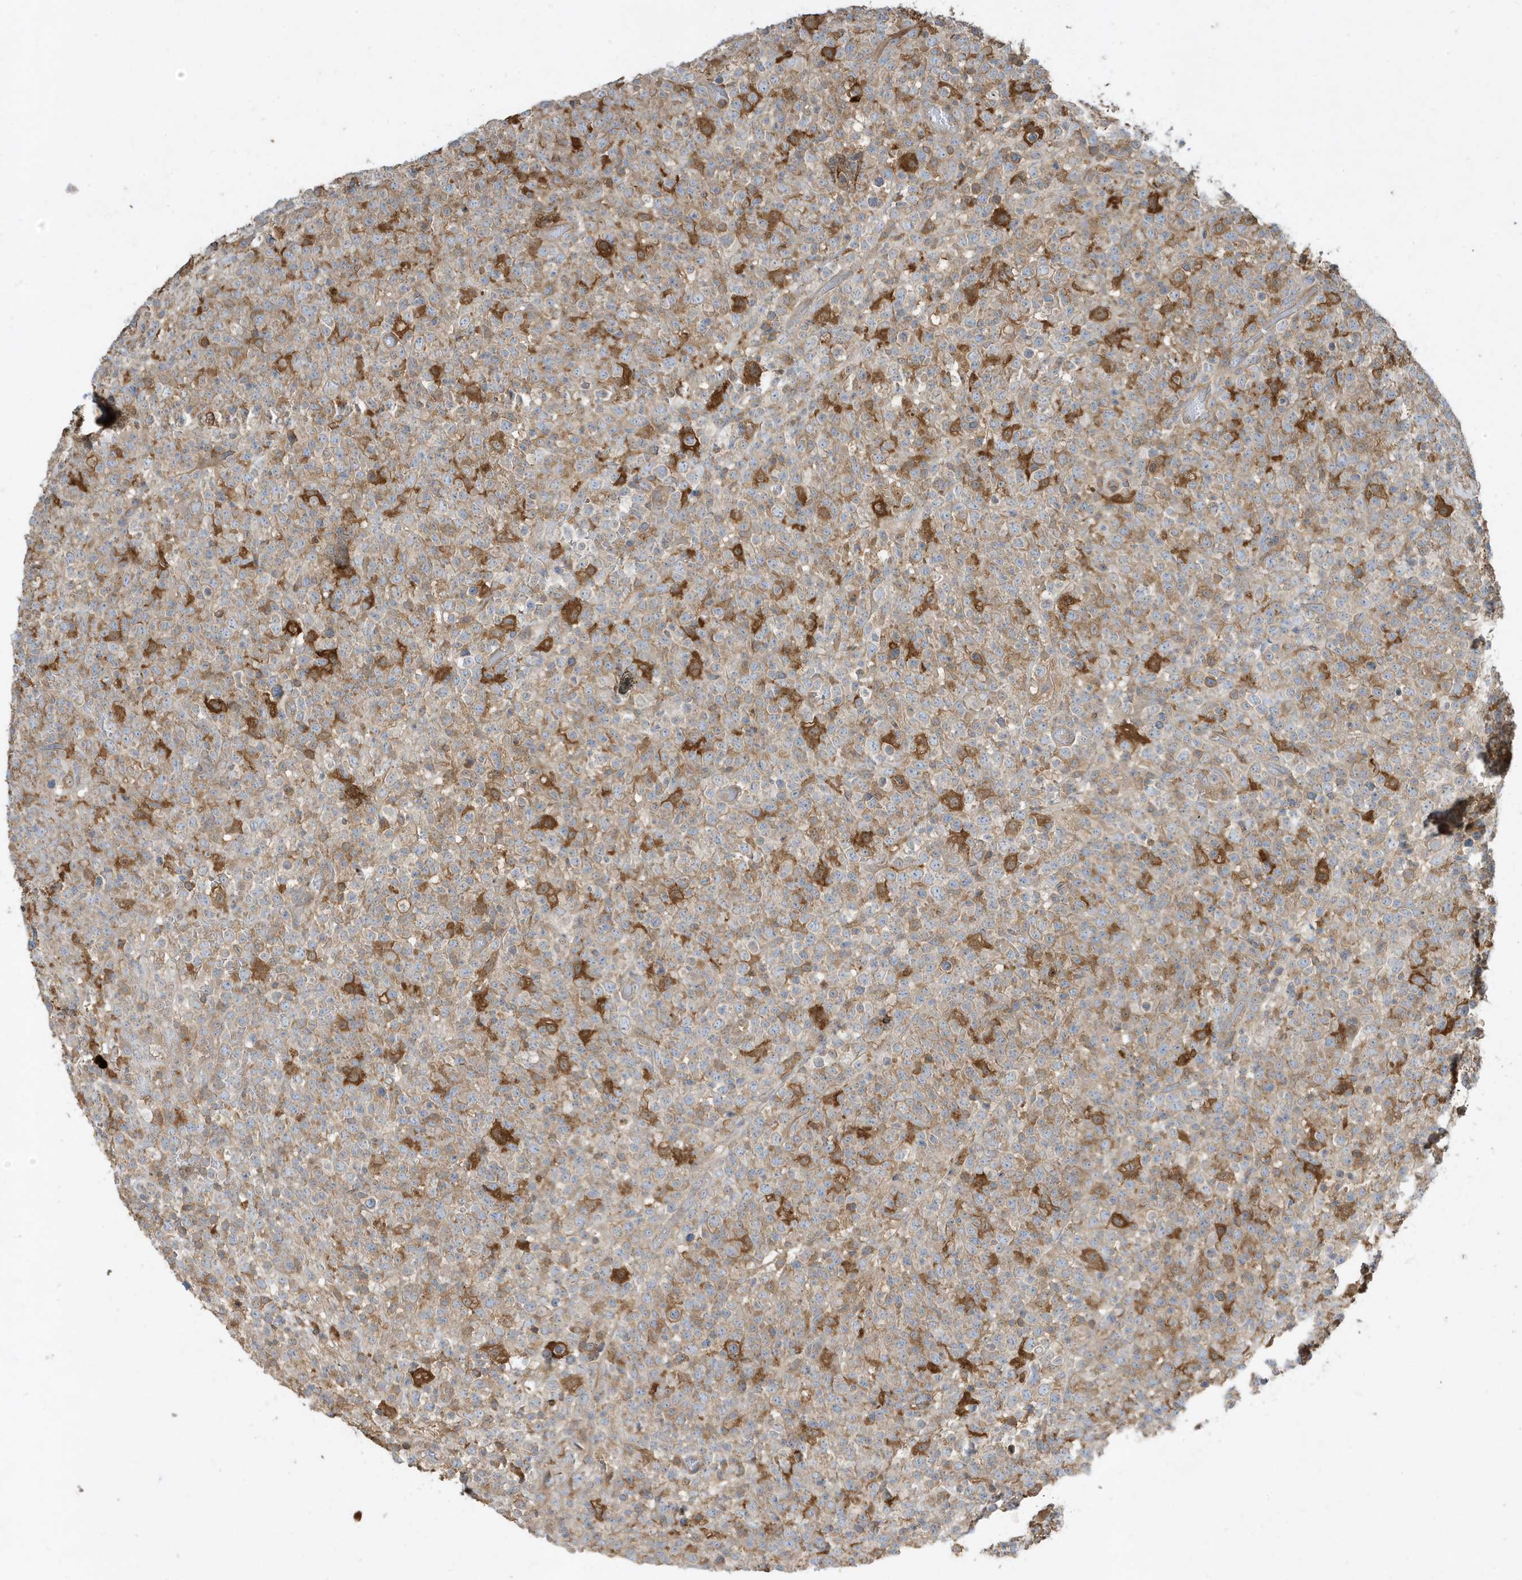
{"staining": {"intensity": "weak", "quantity": "<25%", "location": "cytoplasmic/membranous"}, "tissue": "lymphoma", "cell_type": "Tumor cells", "image_type": "cancer", "snomed": [{"axis": "morphology", "description": "Malignant lymphoma, non-Hodgkin's type, High grade"}, {"axis": "topography", "description": "Colon"}], "caption": "Tumor cells show no significant positivity in lymphoma. (DAB immunohistochemistry (IHC) visualized using brightfield microscopy, high magnification).", "gene": "ABTB1", "patient": {"sex": "female", "age": 53}}